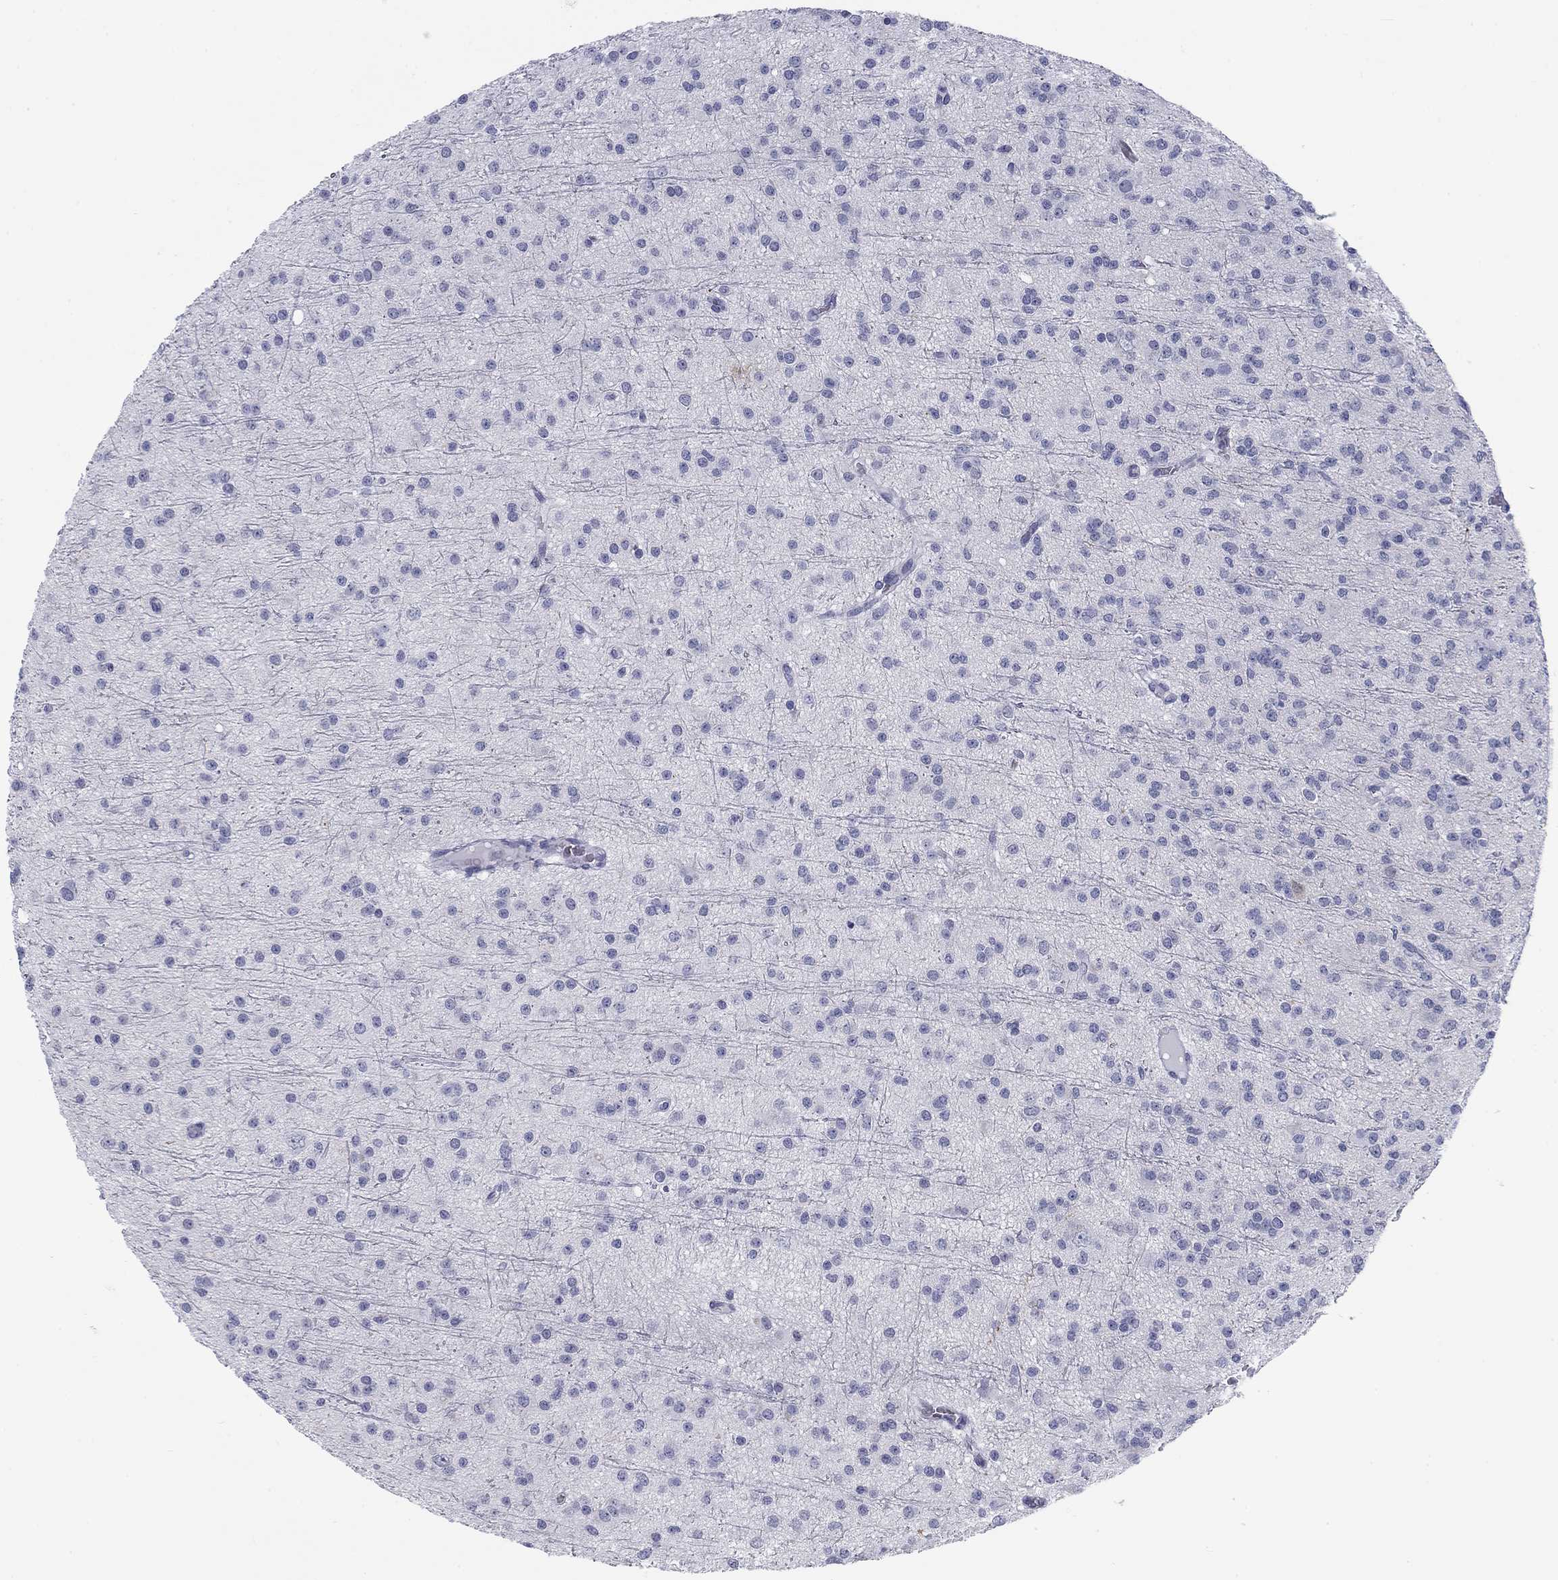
{"staining": {"intensity": "negative", "quantity": "none", "location": "none"}, "tissue": "glioma", "cell_type": "Tumor cells", "image_type": "cancer", "snomed": [{"axis": "morphology", "description": "Glioma, malignant, Low grade"}, {"axis": "topography", "description": "Brain"}], "caption": "Immunohistochemical staining of human low-grade glioma (malignant) shows no significant staining in tumor cells.", "gene": "CALB1", "patient": {"sex": "male", "age": 27}}